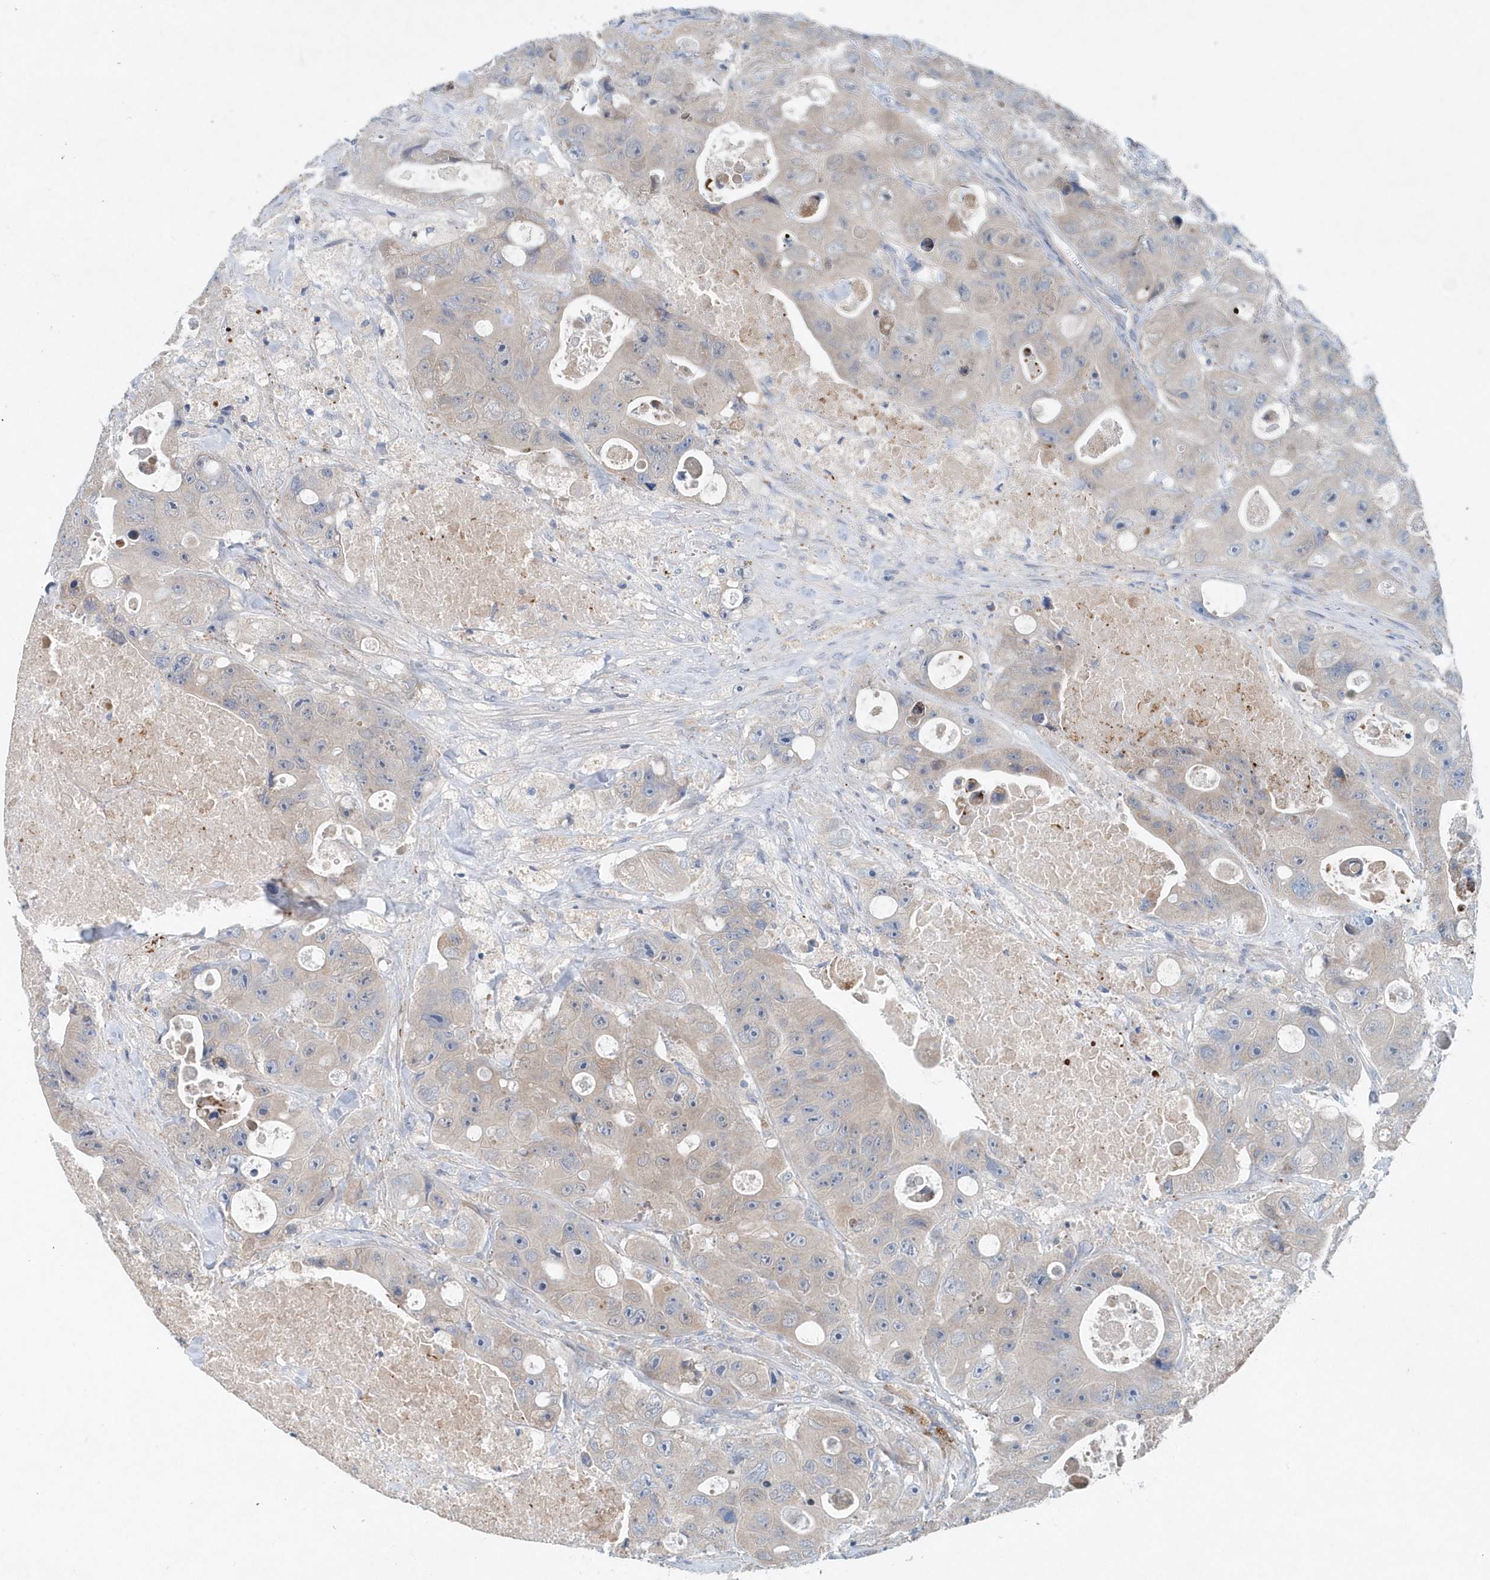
{"staining": {"intensity": "weak", "quantity": "<25%", "location": "cytoplasmic/membranous"}, "tissue": "colorectal cancer", "cell_type": "Tumor cells", "image_type": "cancer", "snomed": [{"axis": "morphology", "description": "Adenocarcinoma, NOS"}, {"axis": "topography", "description": "Colon"}], "caption": "Micrograph shows no significant protein positivity in tumor cells of colorectal cancer (adenocarcinoma).", "gene": "PFN2", "patient": {"sex": "female", "age": 46}}